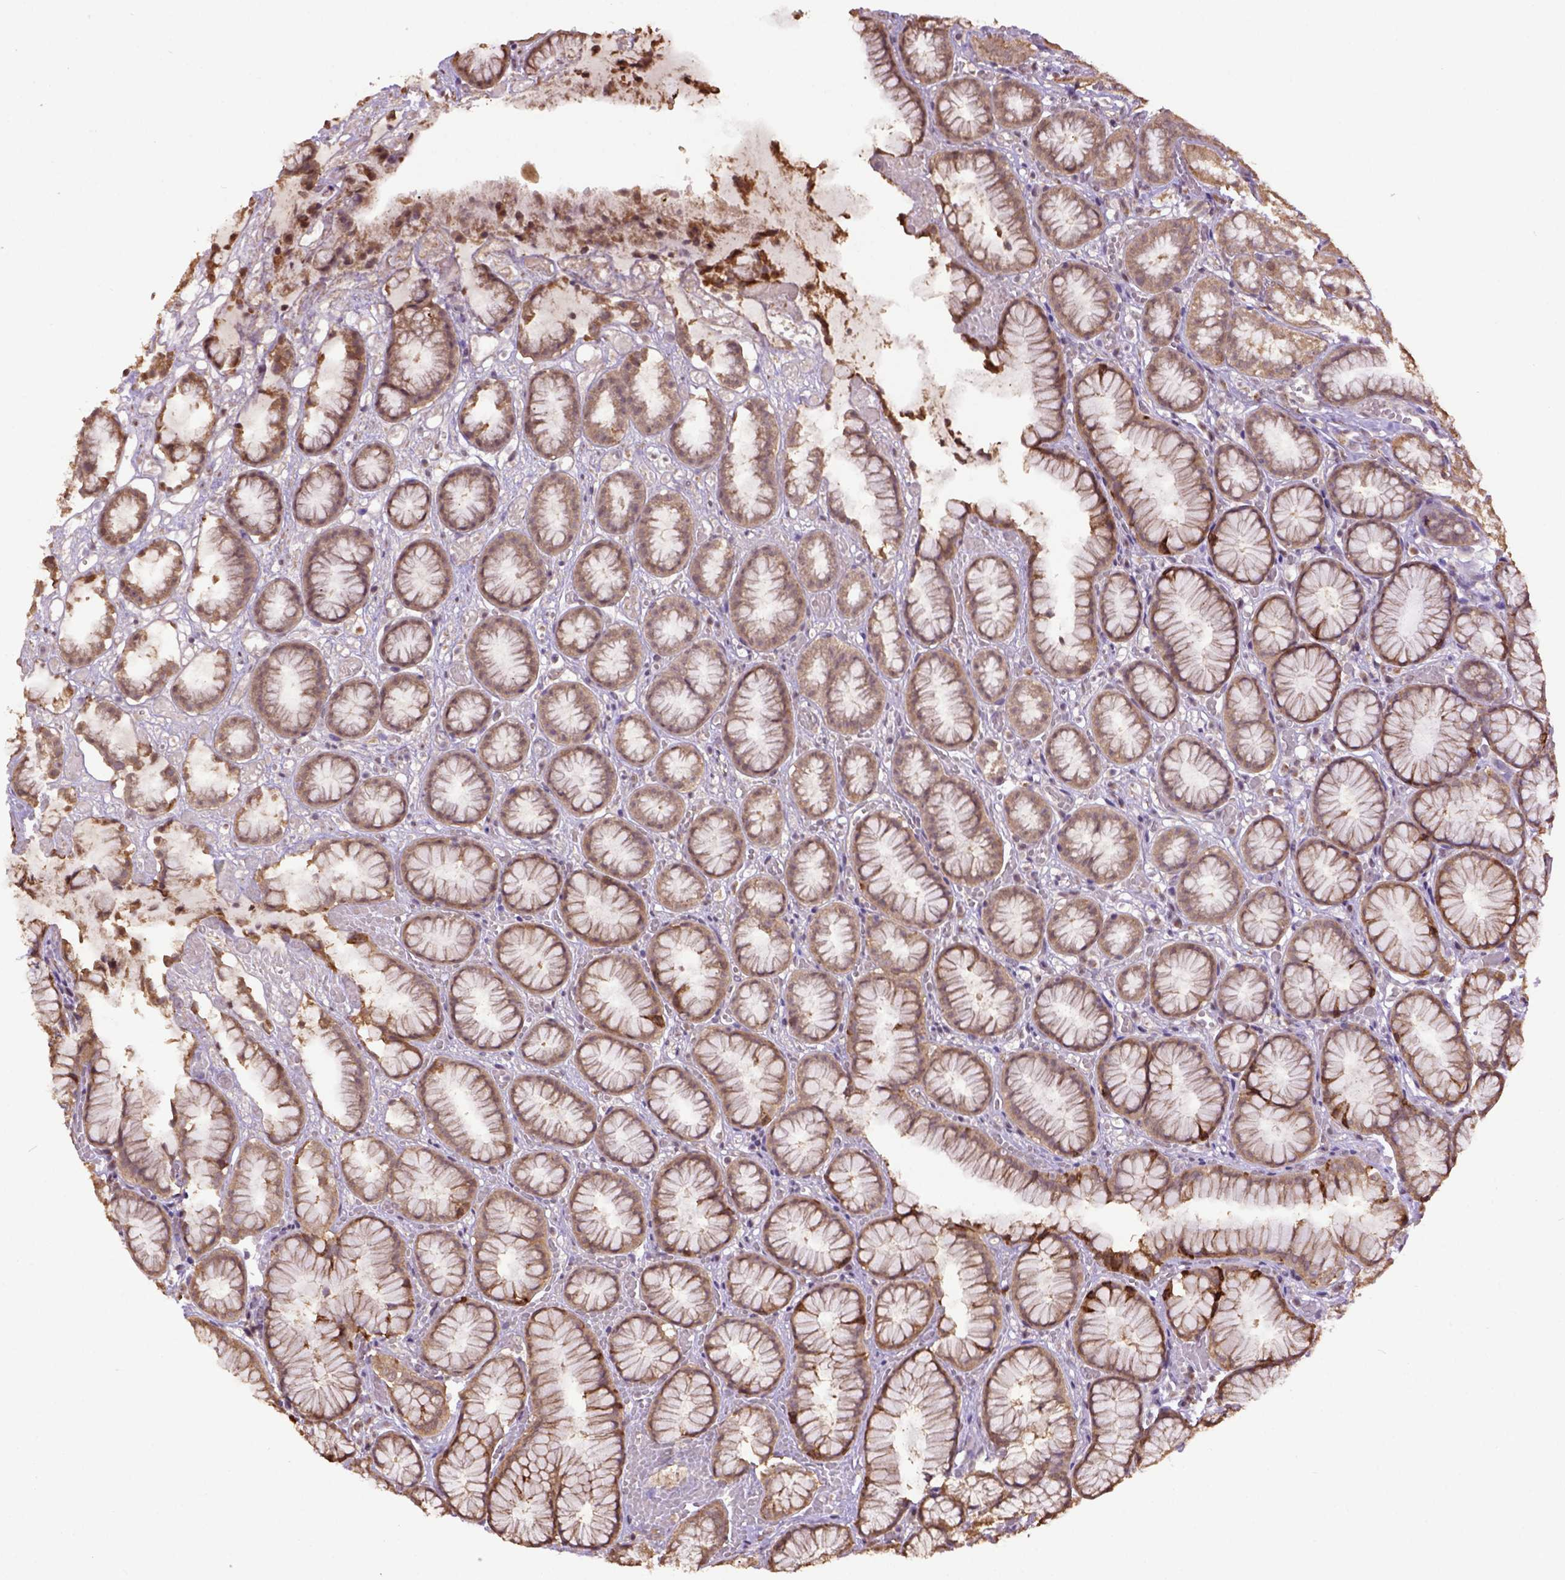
{"staining": {"intensity": "moderate", "quantity": "<25%", "location": "cytoplasmic/membranous"}, "tissue": "stomach", "cell_type": "Glandular cells", "image_type": "normal", "snomed": [{"axis": "morphology", "description": "Normal tissue, NOS"}, {"axis": "topography", "description": "Stomach"}], "caption": "Protein expression analysis of unremarkable human stomach reveals moderate cytoplasmic/membranous expression in approximately <25% of glandular cells. Nuclei are stained in blue.", "gene": "WDR17", "patient": {"sex": "male", "age": 70}}